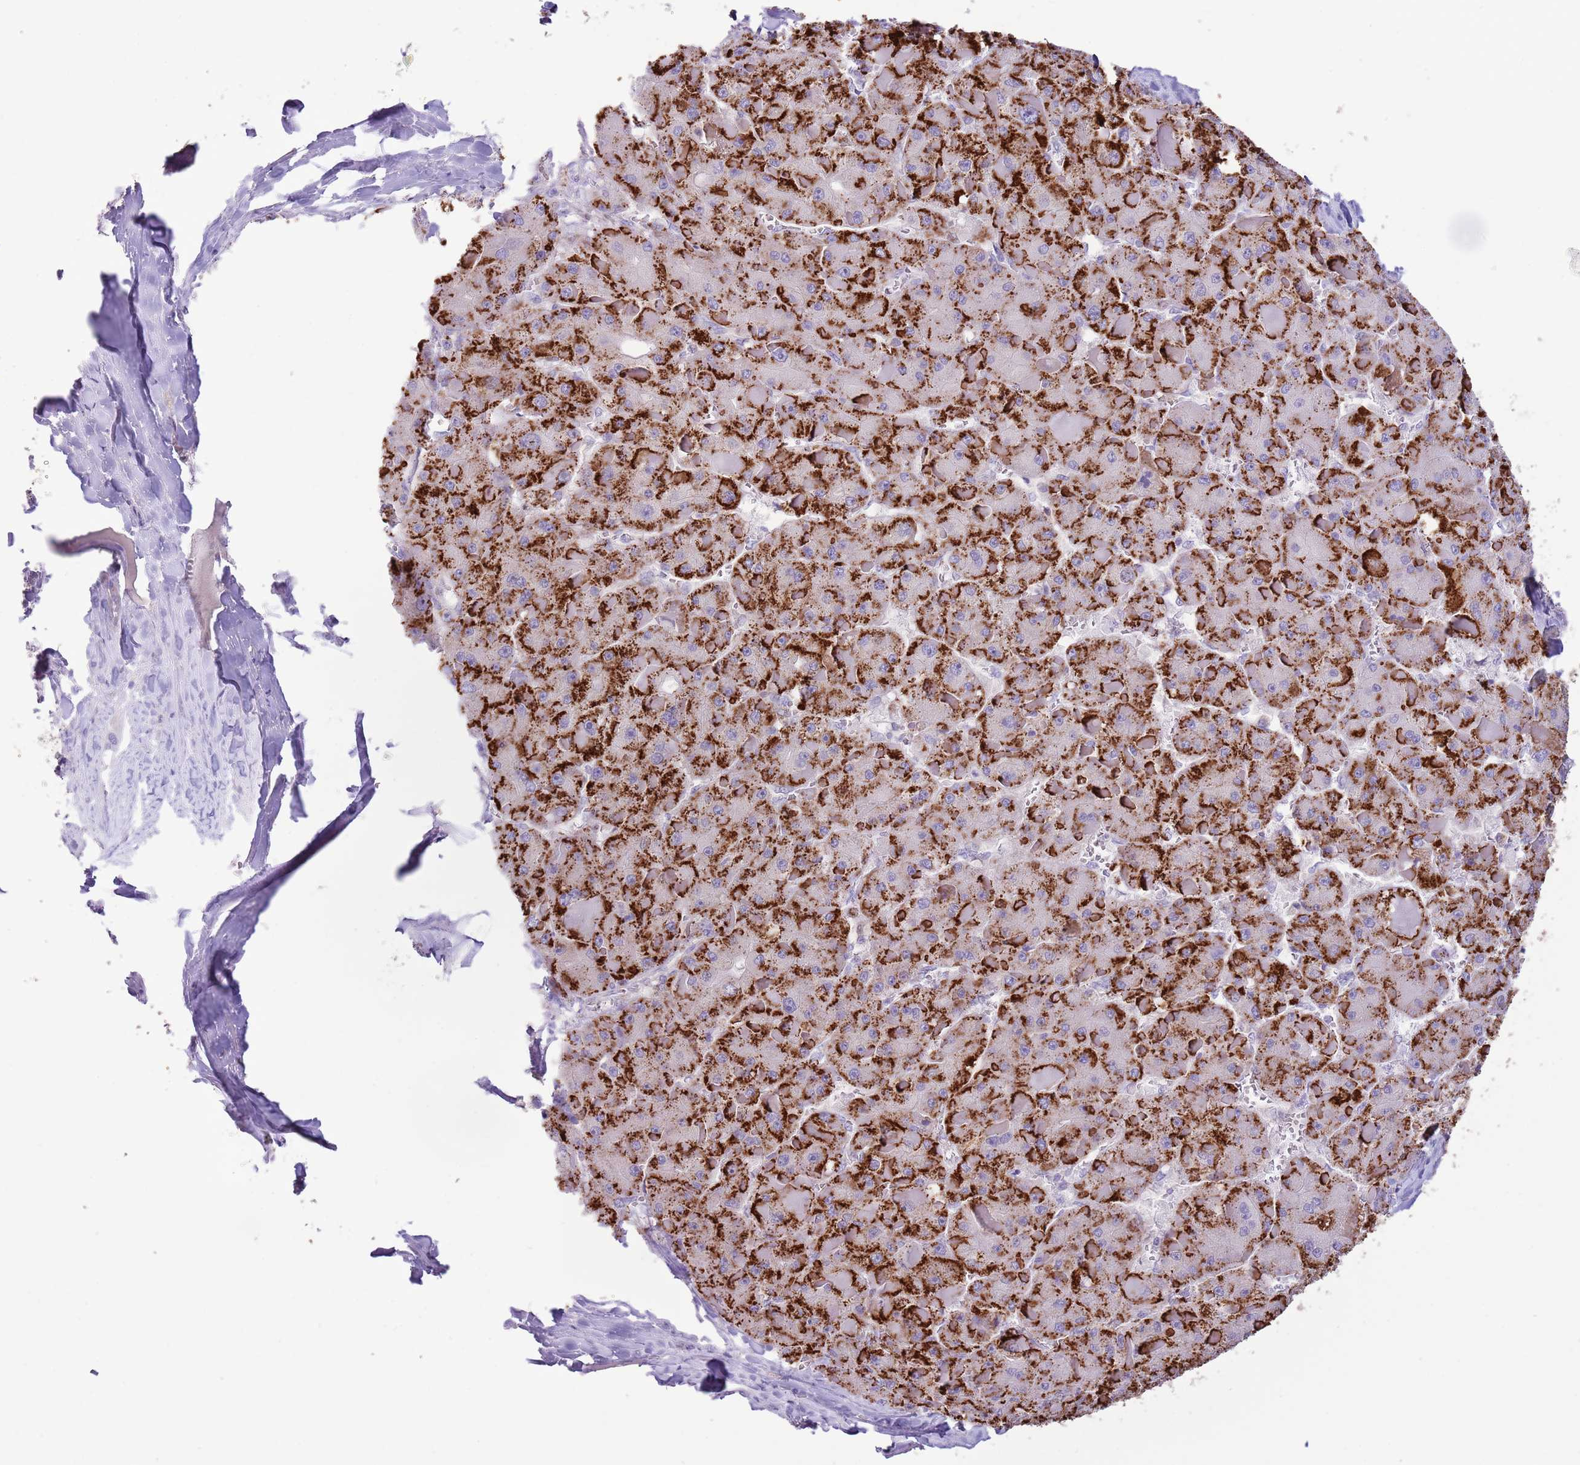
{"staining": {"intensity": "strong", "quantity": ">75%", "location": "cytoplasmic/membranous"}, "tissue": "liver cancer", "cell_type": "Tumor cells", "image_type": "cancer", "snomed": [{"axis": "morphology", "description": "Carcinoma, Hepatocellular, NOS"}, {"axis": "topography", "description": "Liver"}], "caption": "The immunohistochemical stain highlights strong cytoplasmic/membranous positivity in tumor cells of hepatocellular carcinoma (liver) tissue. The protein of interest is shown in brown color, while the nuclei are stained blue.", "gene": "ZNF697", "patient": {"sex": "female", "age": 73}}